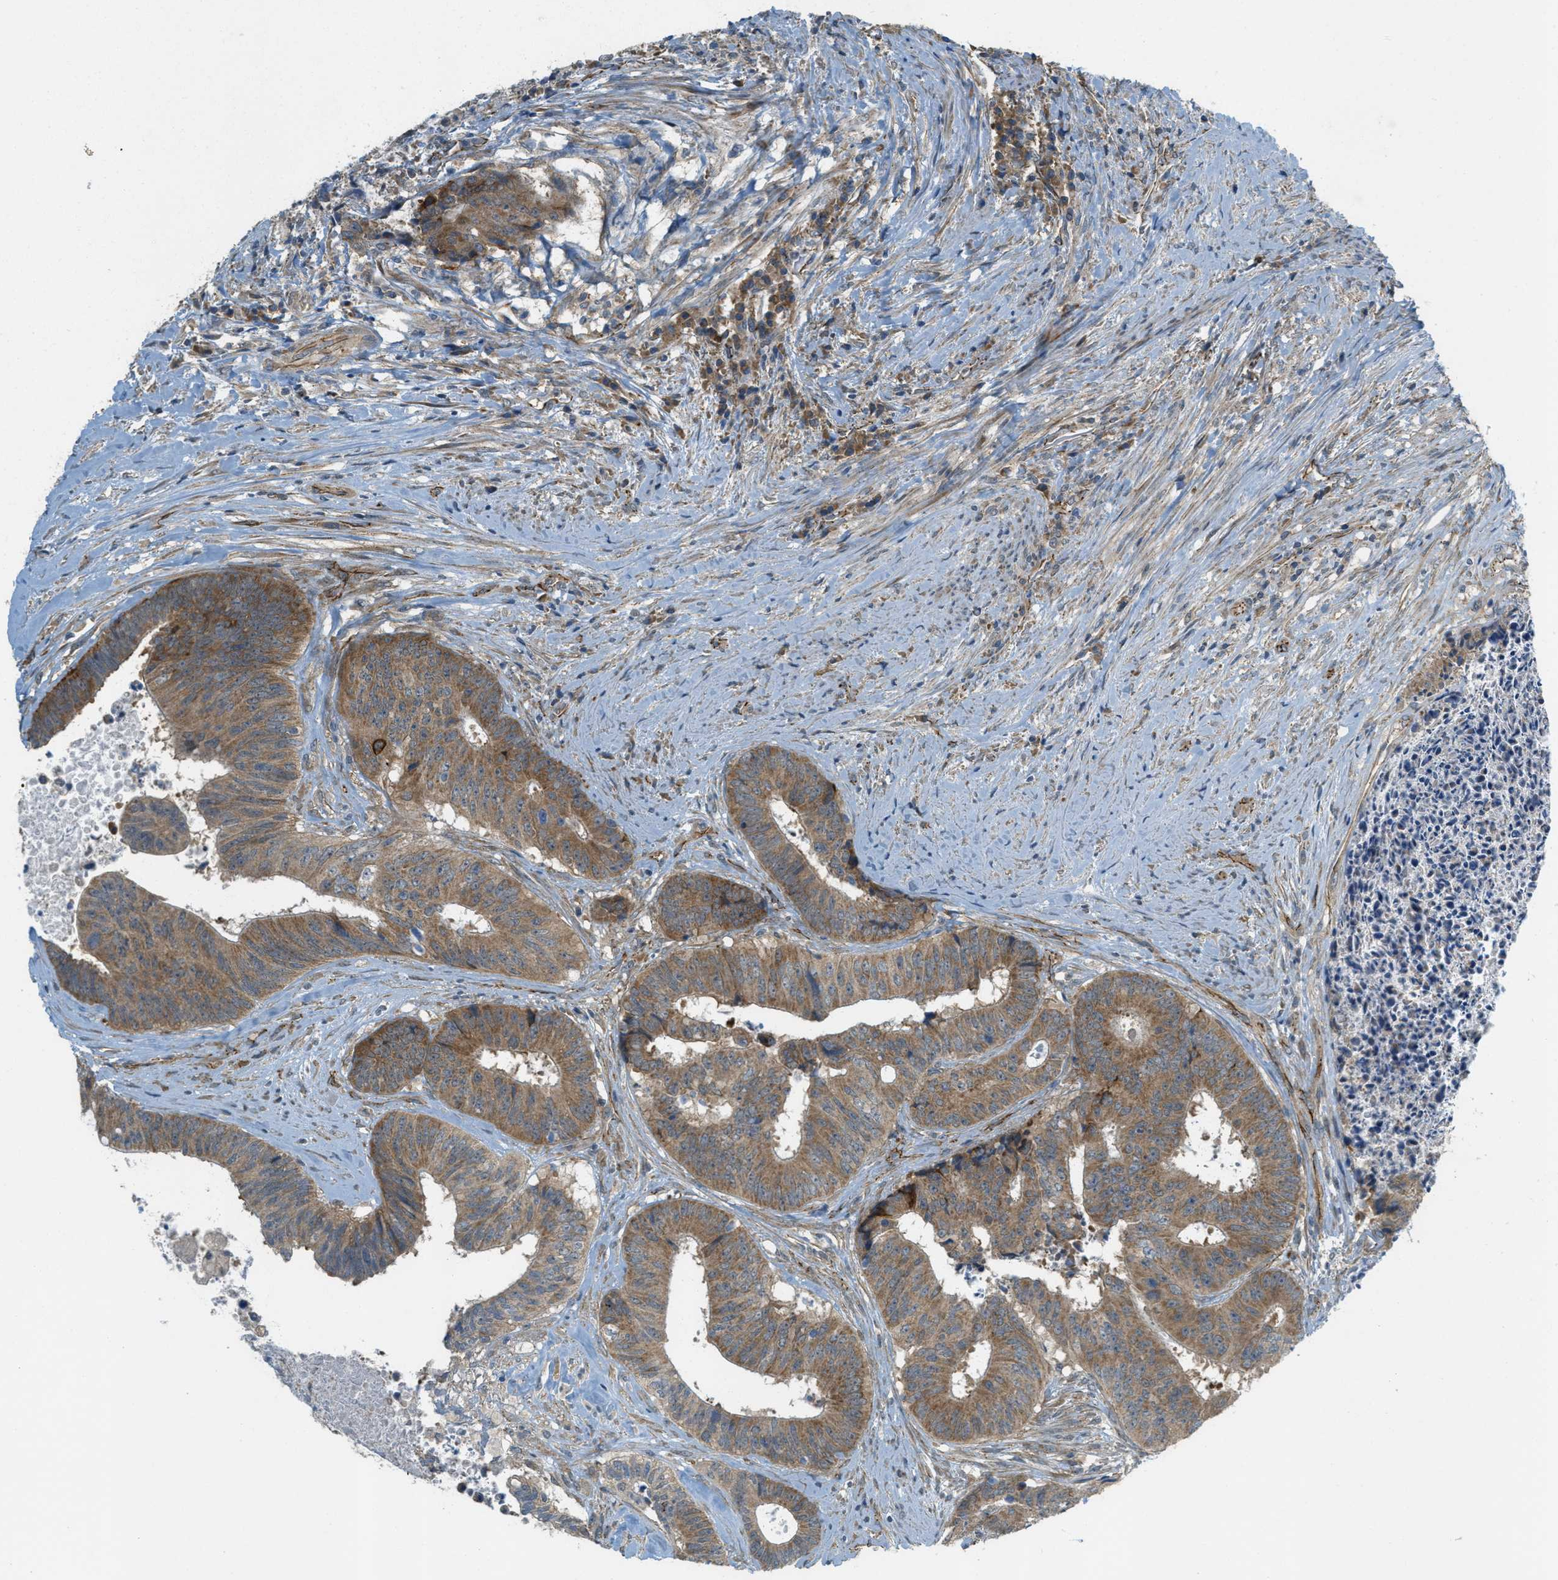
{"staining": {"intensity": "moderate", "quantity": ">75%", "location": "cytoplasmic/membranous"}, "tissue": "colorectal cancer", "cell_type": "Tumor cells", "image_type": "cancer", "snomed": [{"axis": "morphology", "description": "Adenocarcinoma, NOS"}, {"axis": "topography", "description": "Rectum"}], "caption": "A micrograph of human colorectal adenocarcinoma stained for a protein shows moderate cytoplasmic/membranous brown staining in tumor cells.", "gene": "JCAD", "patient": {"sex": "male", "age": 72}}